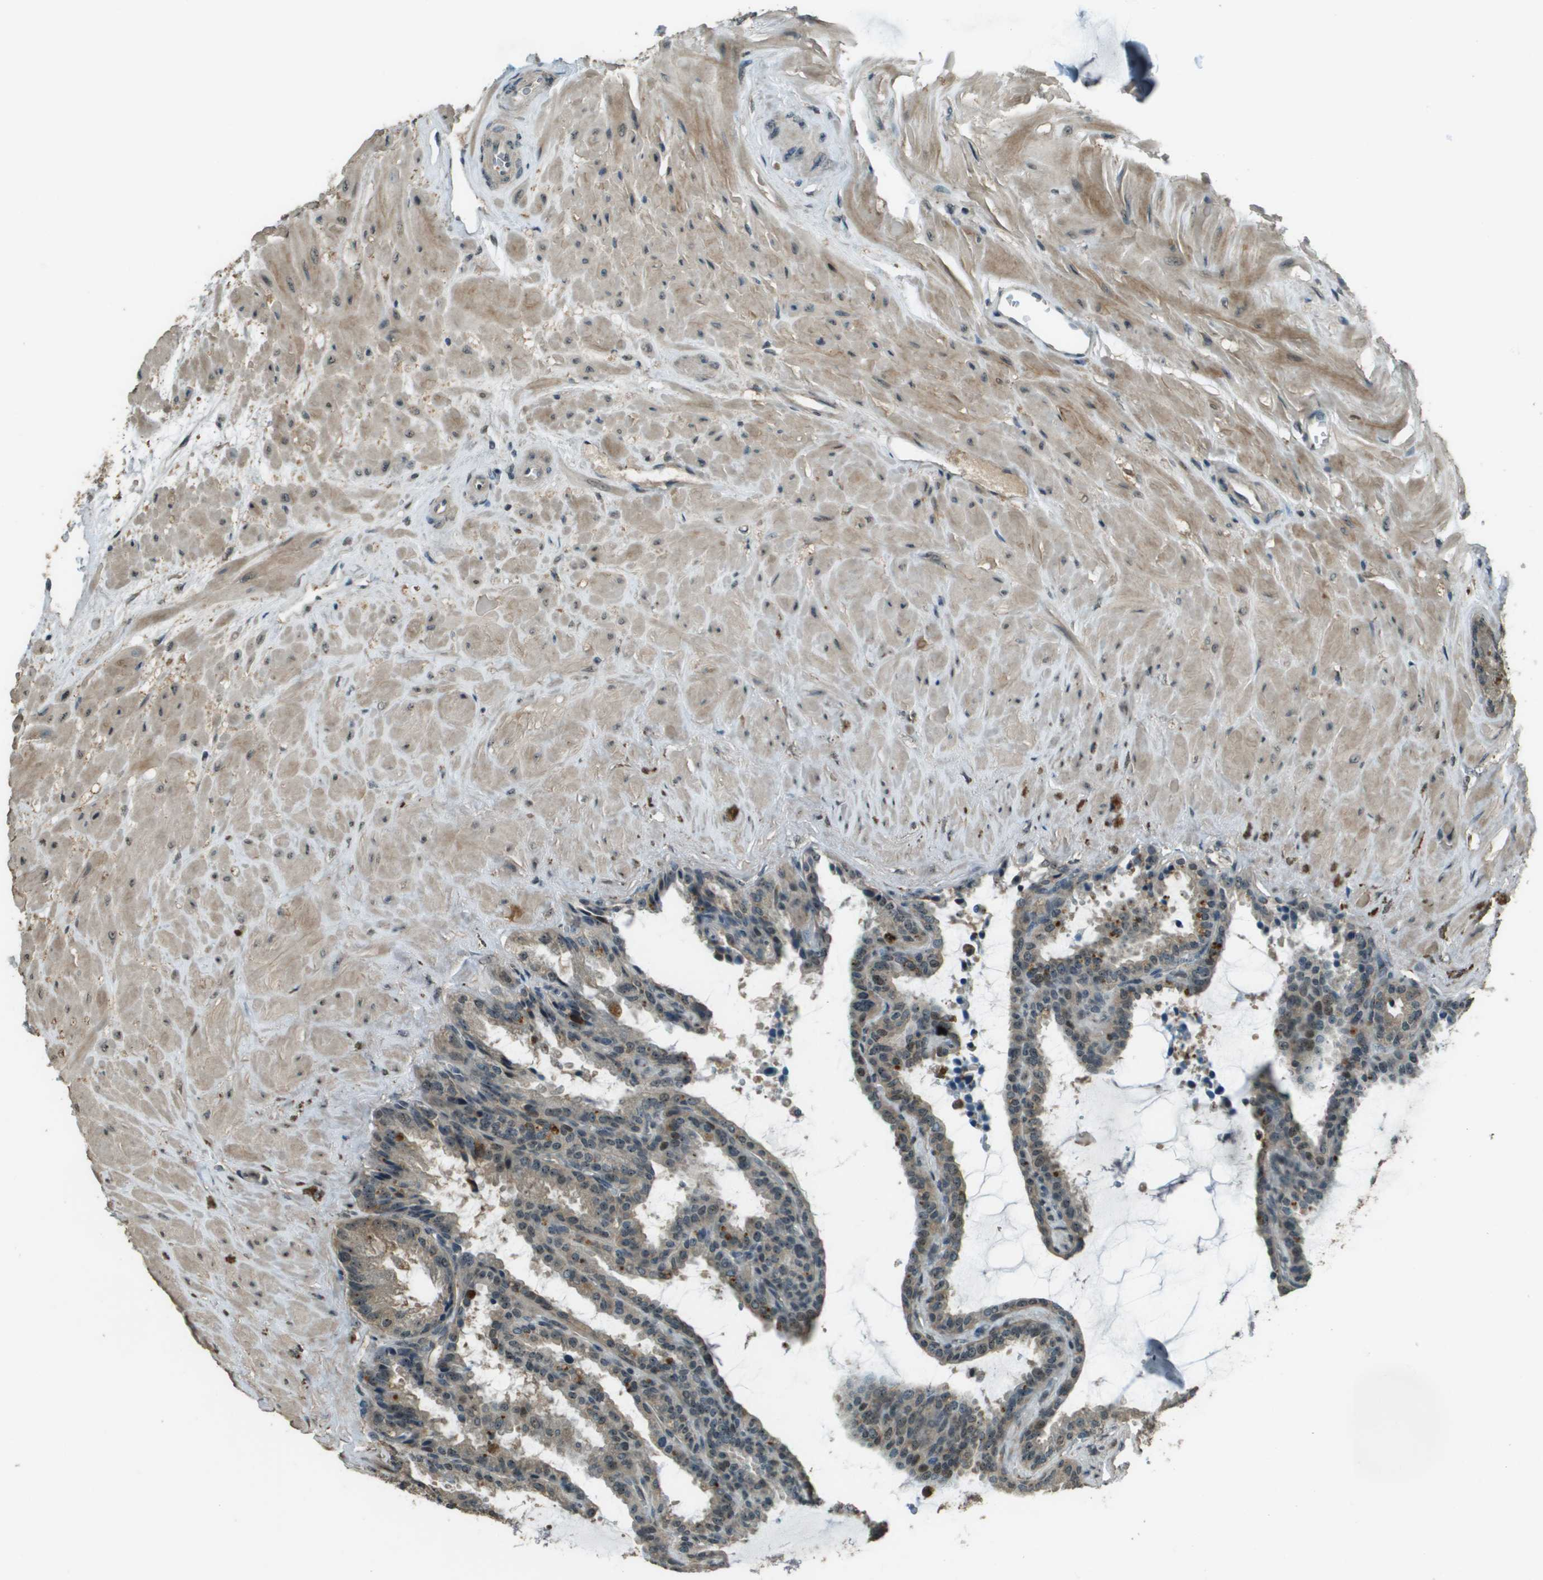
{"staining": {"intensity": "weak", "quantity": ">75%", "location": "cytoplasmic/membranous"}, "tissue": "seminal vesicle", "cell_type": "Glandular cells", "image_type": "normal", "snomed": [{"axis": "morphology", "description": "Normal tissue, NOS"}, {"axis": "topography", "description": "Seminal veicle"}], "caption": "Protein expression analysis of normal human seminal vesicle reveals weak cytoplasmic/membranous staining in about >75% of glandular cells. Immunohistochemistry (ihc) stains the protein in brown and the nuclei are stained blue.", "gene": "SDC3", "patient": {"sex": "male", "age": 46}}